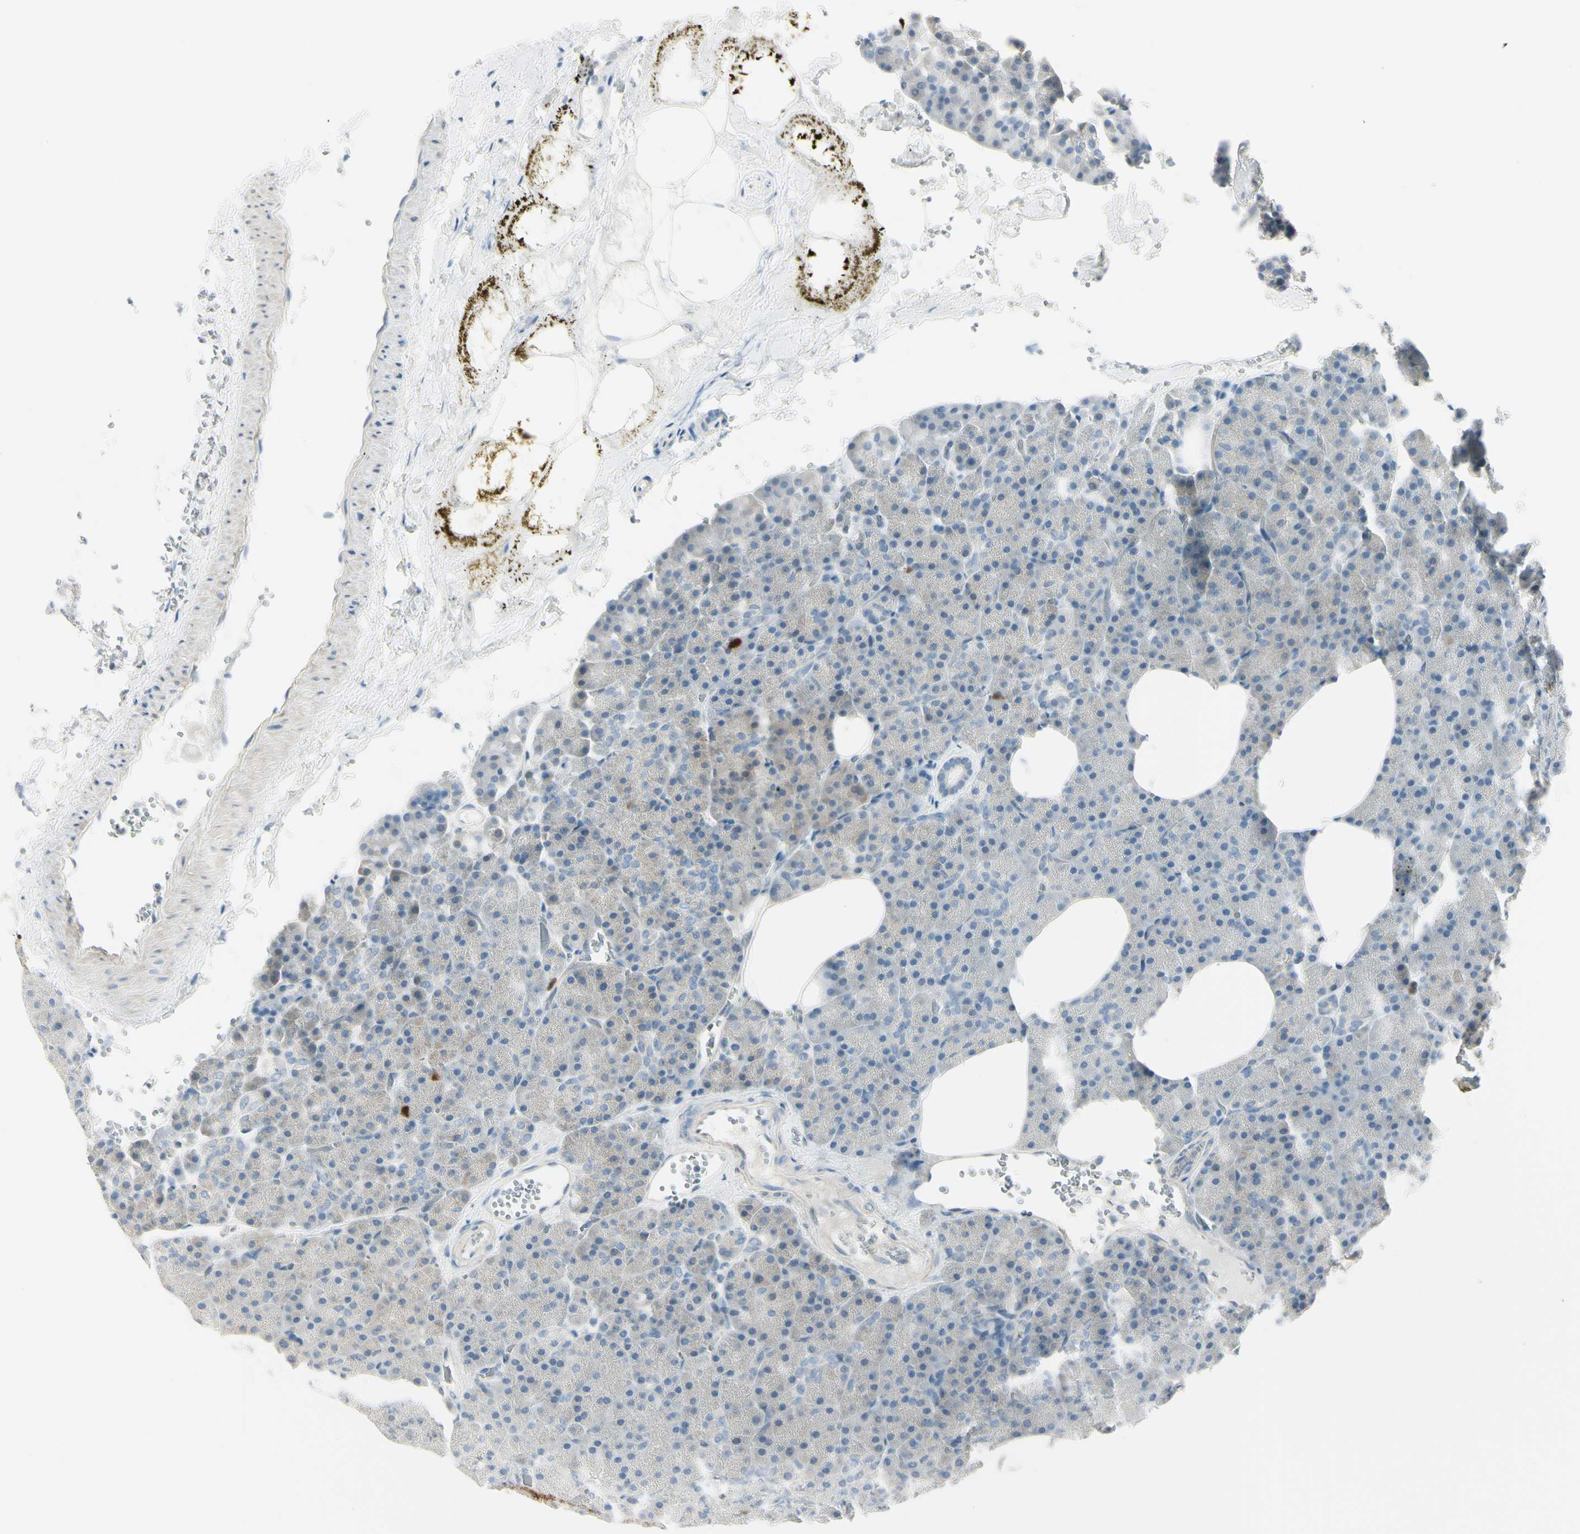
{"staining": {"intensity": "weak", "quantity": "<25%", "location": "cytoplasmic/membranous"}, "tissue": "pancreas", "cell_type": "Exocrine glandular cells", "image_type": "normal", "snomed": [{"axis": "morphology", "description": "Normal tissue, NOS"}, {"axis": "topography", "description": "Pancreas"}], "caption": "Pancreas was stained to show a protein in brown. There is no significant staining in exocrine glandular cells. Nuclei are stained in blue.", "gene": "ASB9", "patient": {"sex": "female", "age": 35}}